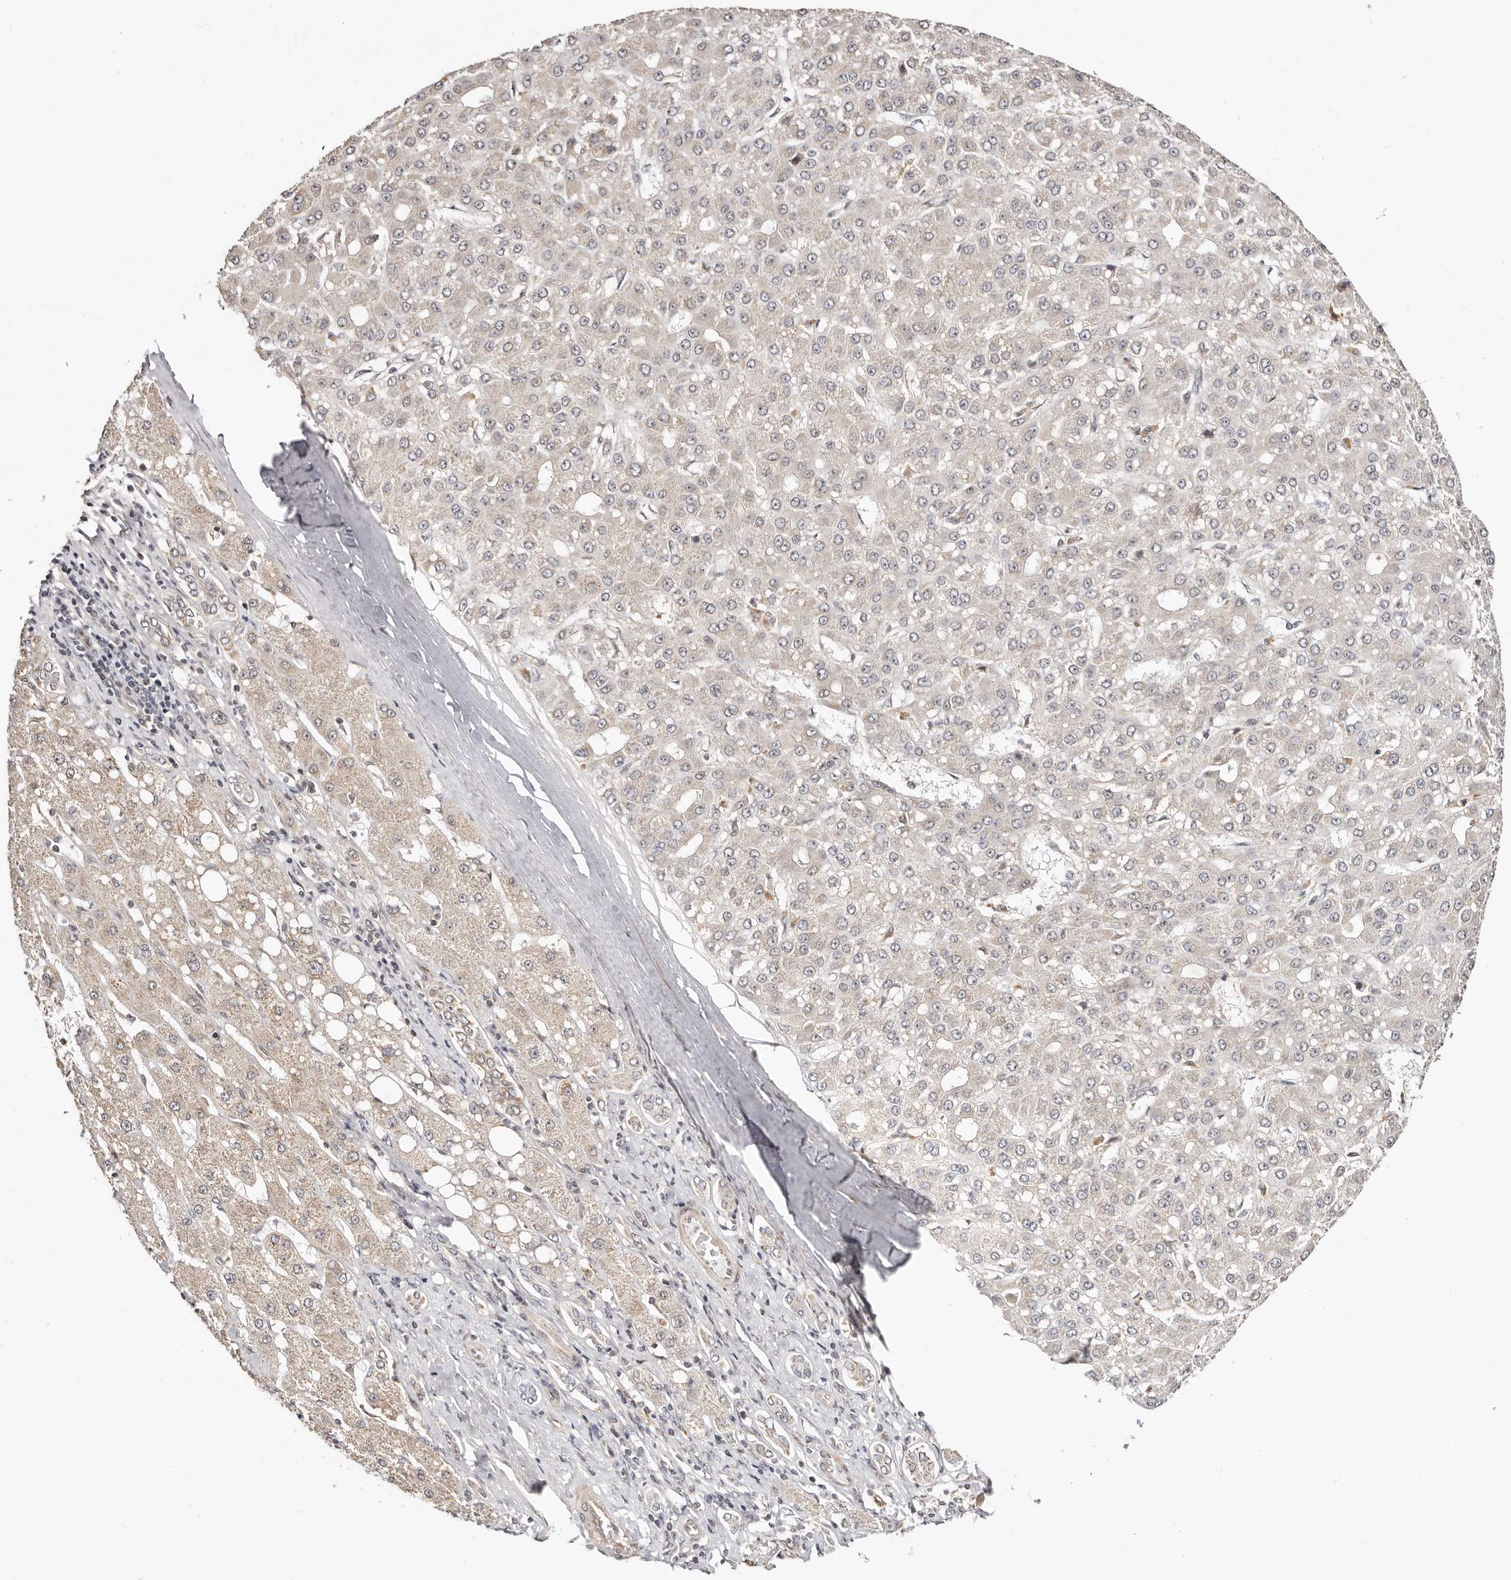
{"staining": {"intensity": "negative", "quantity": "none", "location": "none"}, "tissue": "liver cancer", "cell_type": "Tumor cells", "image_type": "cancer", "snomed": [{"axis": "morphology", "description": "Carcinoma, Hepatocellular, NOS"}, {"axis": "topography", "description": "Liver"}], "caption": "Immunohistochemistry image of liver cancer (hepatocellular carcinoma) stained for a protein (brown), which demonstrates no staining in tumor cells.", "gene": "CTNNBL1", "patient": {"sex": "male", "age": 67}}